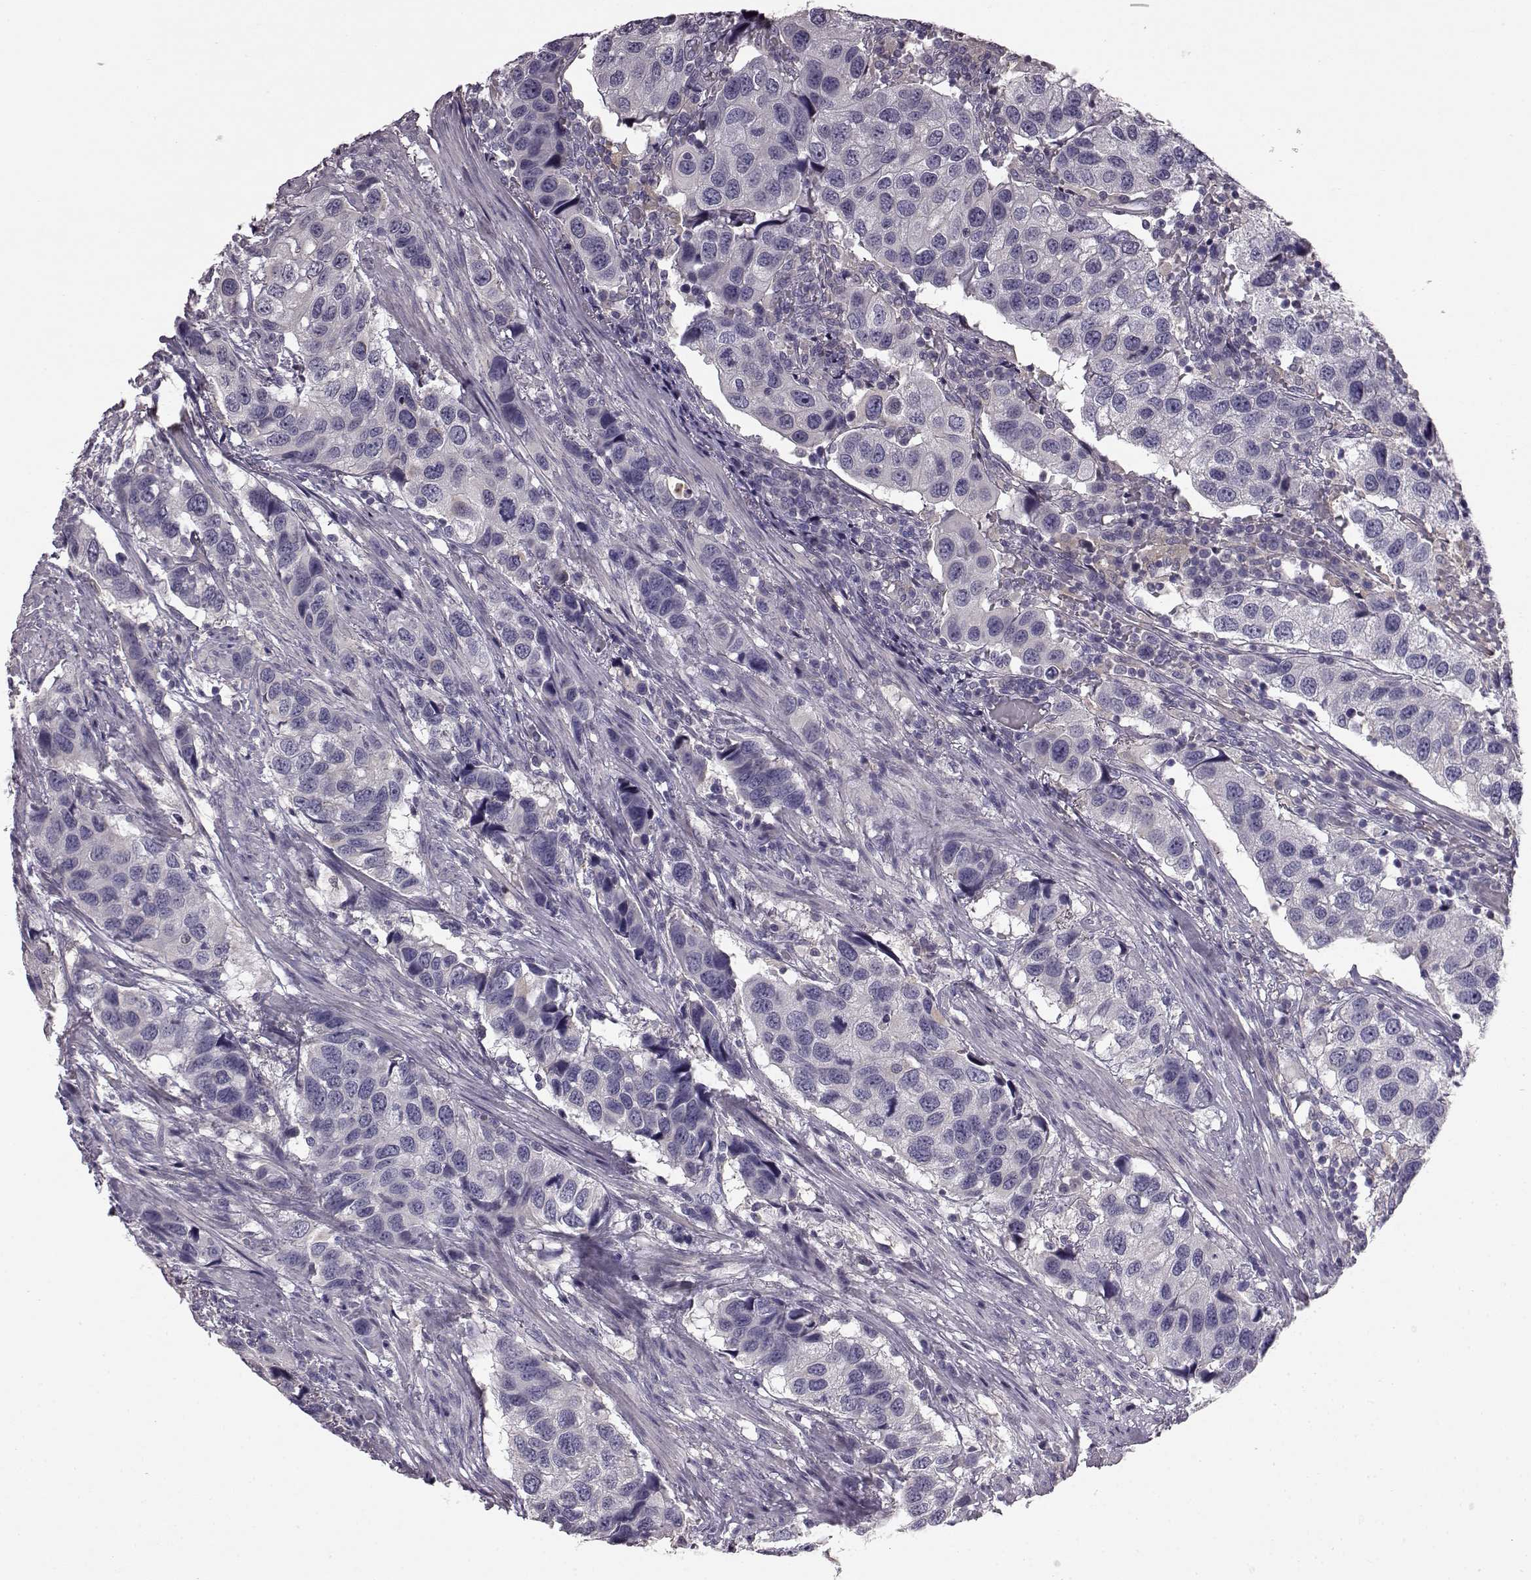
{"staining": {"intensity": "negative", "quantity": "none", "location": "none"}, "tissue": "urothelial cancer", "cell_type": "Tumor cells", "image_type": "cancer", "snomed": [{"axis": "morphology", "description": "Urothelial carcinoma, High grade"}, {"axis": "topography", "description": "Urinary bladder"}], "caption": "Immunohistochemical staining of urothelial cancer demonstrates no significant positivity in tumor cells.", "gene": "KRT85", "patient": {"sex": "male", "age": 79}}